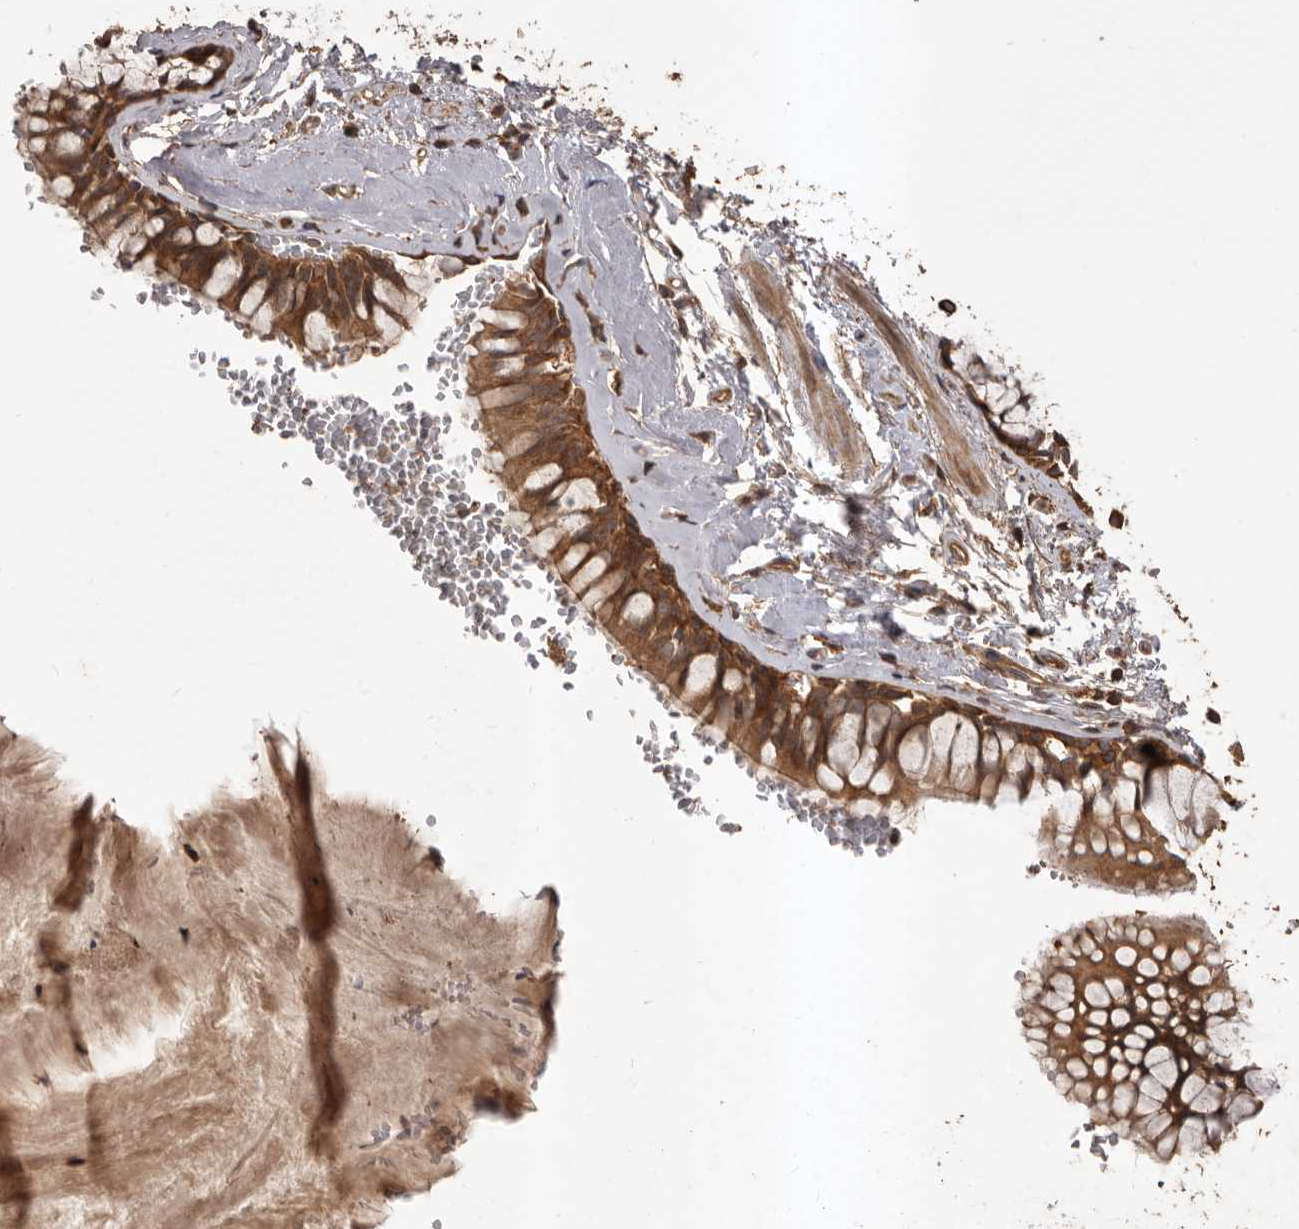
{"staining": {"intensity": "moderate", "quantity": ">75%", "location": "cytoplasmic/membranous"}, "tissue": "bronchus", "cell_type": "Respiratory epithelial cells", "image_type": "normal", "snomed": [{"axis": "morphology", "description": "Normal tissue, NOS"}, {"axis": "topography", "description": "Cartilage tissue"}, {"axis": "topography", "description": "Bronchus"}], "caption": "Protein expression analysis of normal bronchus shows moderate cytoplasmic/membranous expression in approximately >75% of respiratory epithelial cells.", "gene": "SLC22A3", "patient": {"sex": "female", "age": 73}}